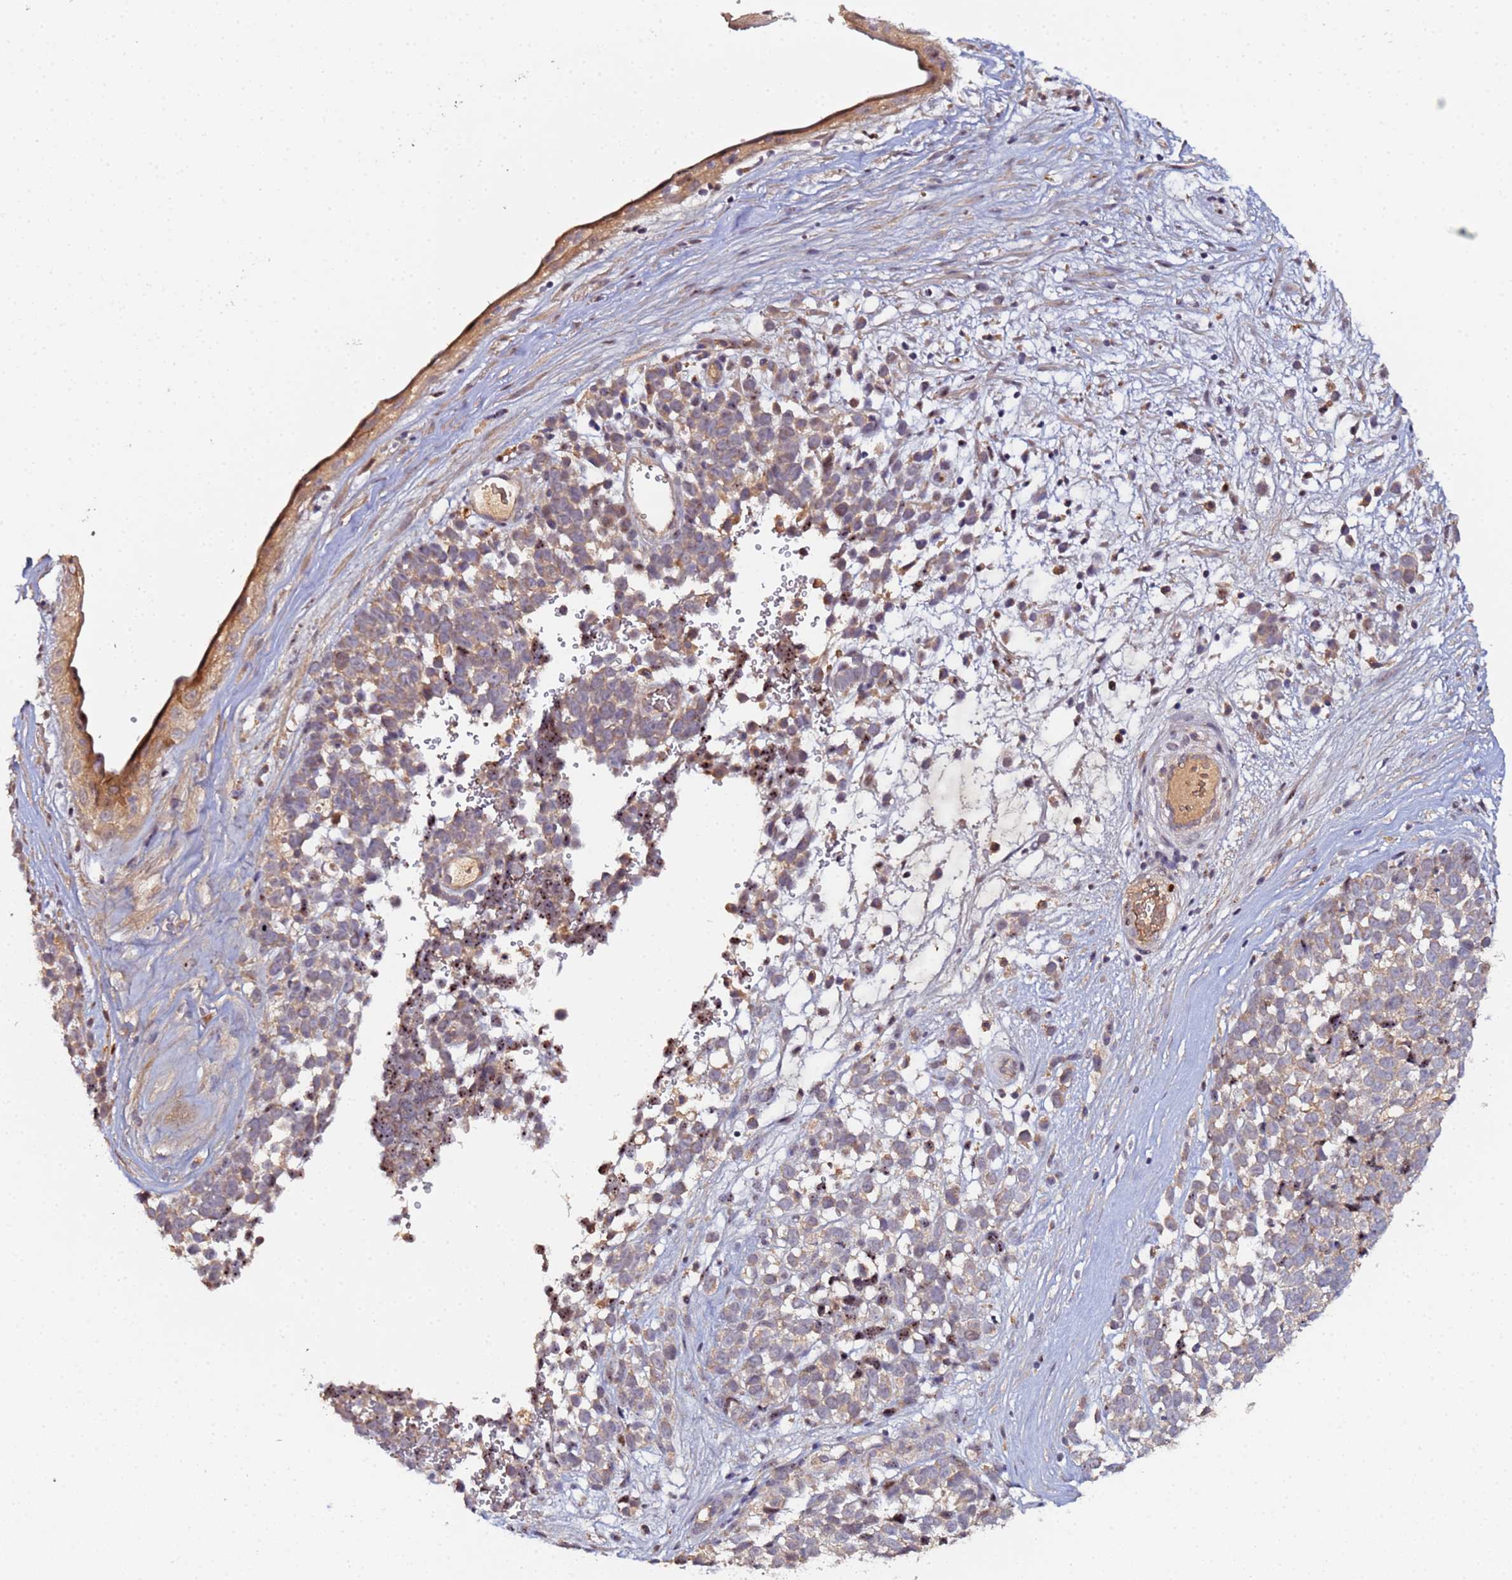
{"staining": {"intensity": "moderate", "quantity": "<25%", "location": "cytoplasmic/membranous,nuclear"}, "tissue": "melanoma", "cell_type": "Tumor cells", "image_type": "cancer", "snomed": [{"axis": "morphology", "description": "Malignant melanoma, NOS"}, {"axis": "topography", "description": "Nose, NOS"}], "caption": "Tumor cells exhibit low levels of moderate cytoplasmic/membranous and nuclear staining in approximately <25% of cells in melanoma.", "gene": "OSER1", "patient": {"sex": "female", "age": 48}}